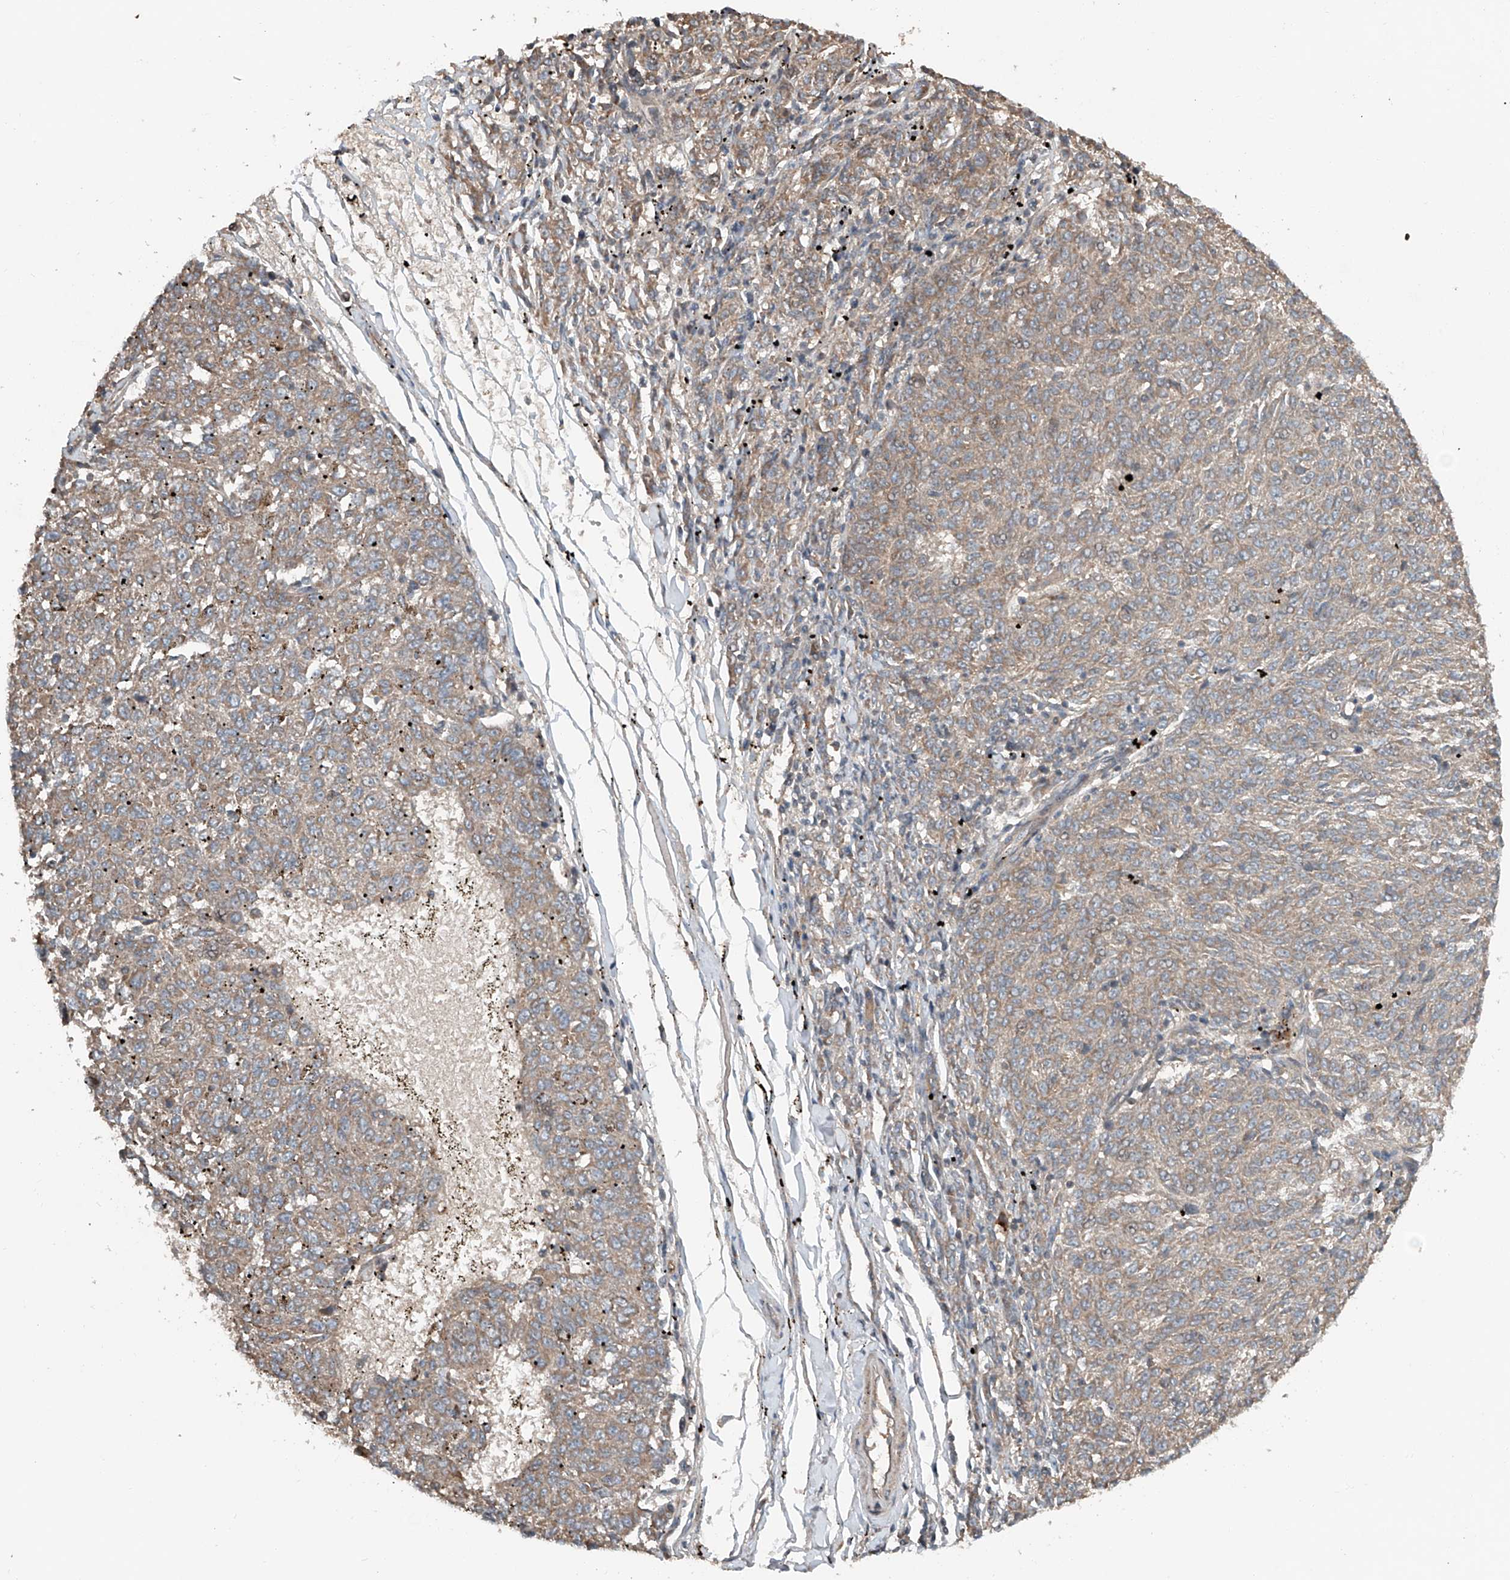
{"staining": {"intensity": "weak", "quantity": ">75%", "location": "cytoplasmic/membranous"}, "tissue": "melanoma", "cell_type": "Tumor cells", "image_type": "cancer", "snomed": [{"axis": "morphology", "description": "Malignant melanoma, NOS"}, {"axis": "topography", "description": "Skin"}], "caption": "Tumor cells exhibit low levels of weak cytoplasmic/membranous expression in about >75% of cells in malignant melanoma. Using DAB (3,3'-diaminobenzidine) (brown) and hematoxylin (blue) stains, captured at high magnification using brightfield microscopy.", "gene": "ADAM23", "patient": {"sex": "female", "age": 72}}